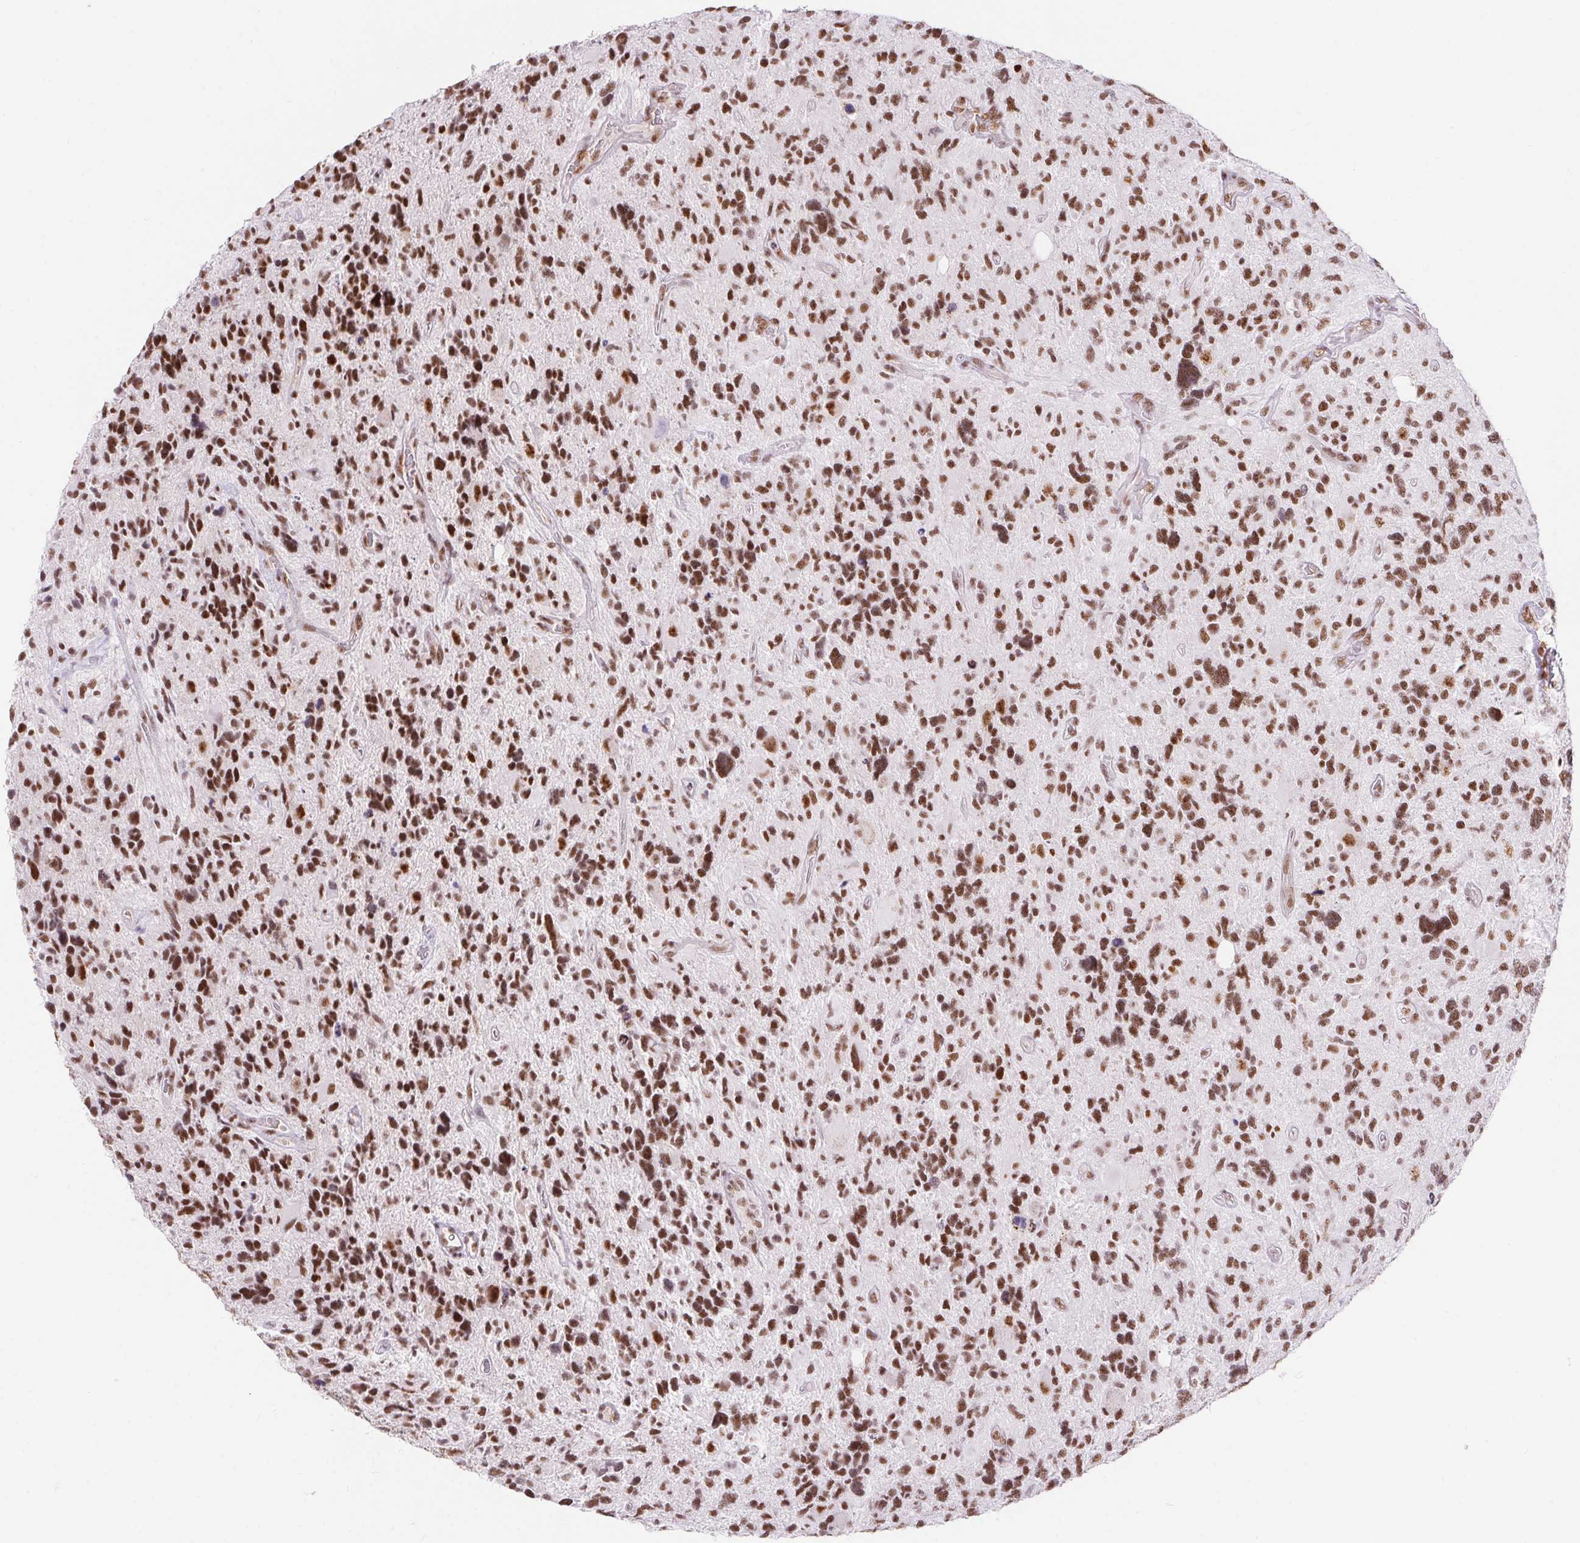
{"staining": {"intensity": "moderate", "quantity": ">75%", "location": "nuclear"}, "tissue": "glioma", "cell_type": "Tumor cells", "image_type": "cancer", "snomed": [{"axis": "morphology", "description": "Glioma, malignant, High grade"}, {"axis": "topography", "description": "Brain"}], "caption": "Immunohistochemical staining of glioma demonstrates moderate nuclear protein positivity in about >75% of tumor cells. Immunohistochemistry stains the protein of interest in brown and the nuclei are stained blue.", "gene": "DDX17", "patient": {"sex": "male", "age": 49}}